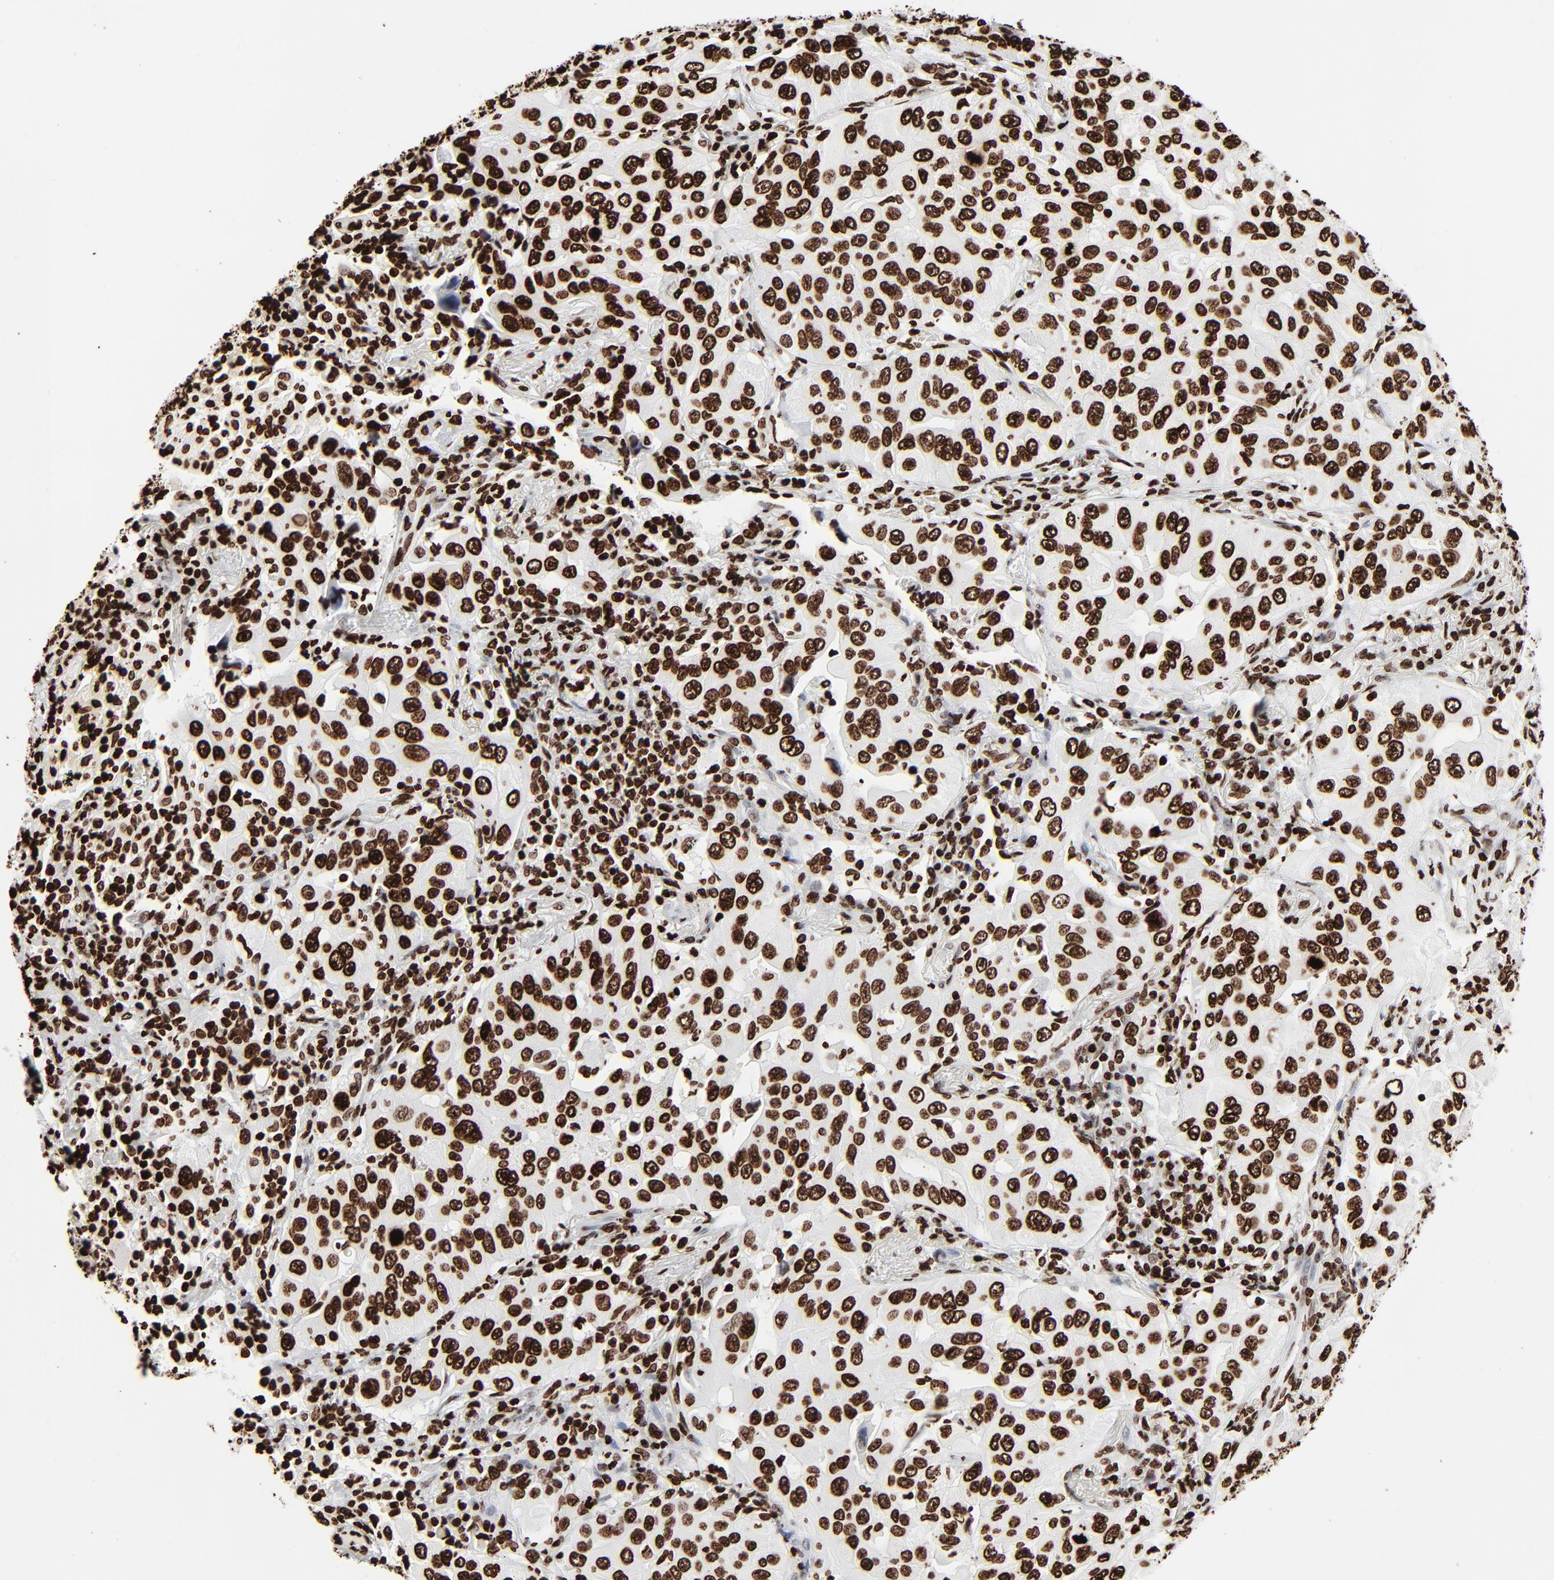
{"staining": {"intensity": "strong", "quantity": ">75%", "location": "nuclear"}, "tissue": "lung cancer", "cell_type": "Tumor cells", "image_type": "cancer", "snomed": [{"axis": "morphology", "description": "Adenocarcinoma, NOS"}, {"axis": "topography", "description": "Lung"}], "caption": "Protein expression analysis of lung cancer displays strong nuclear staining in about >75% of tumor cells.", "gene": "H3-4", "patient": {"sex": "male", "age": 84}}